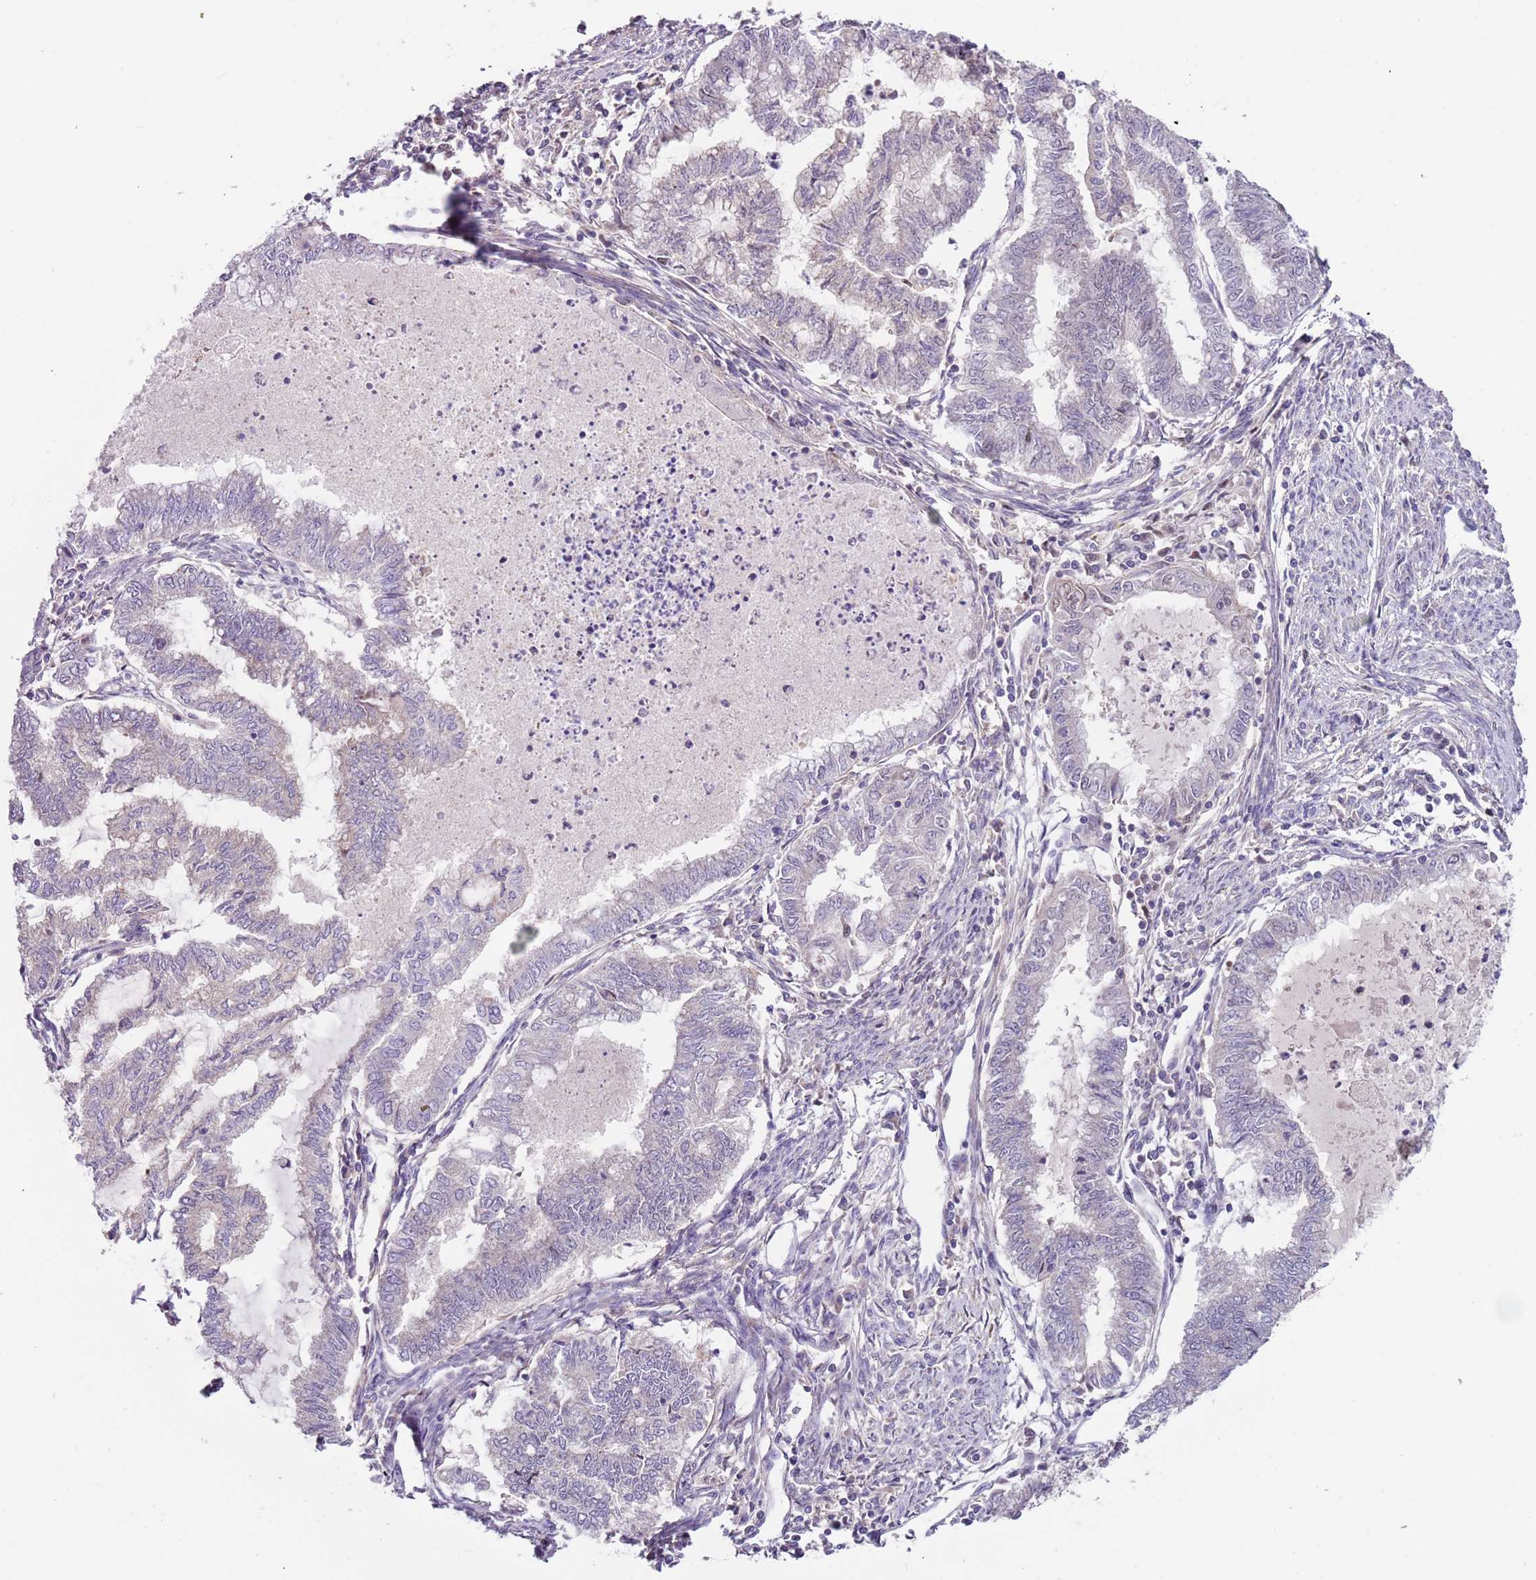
{"staining": {"intensity": "negative", "quantity": "none", "location": "none"}, "tissue": "endometrial cancer", "cell_type": "Tumor cells", "image_type": "cancer", "snomed": [{"axis": "morphology", "description": "Adenocarcinoma, NOS"}, {"axis": "topography", "description": "Endometrium"}], "caption": "DAB (3,3'-diaminobenzidine) immunohistochemical staining of adenocarcinoma (endometrial) demonstrates no significant positivity in tumor cells.", "gene": "RMND5B", "patient": {"sex": "female", "age": 79}}